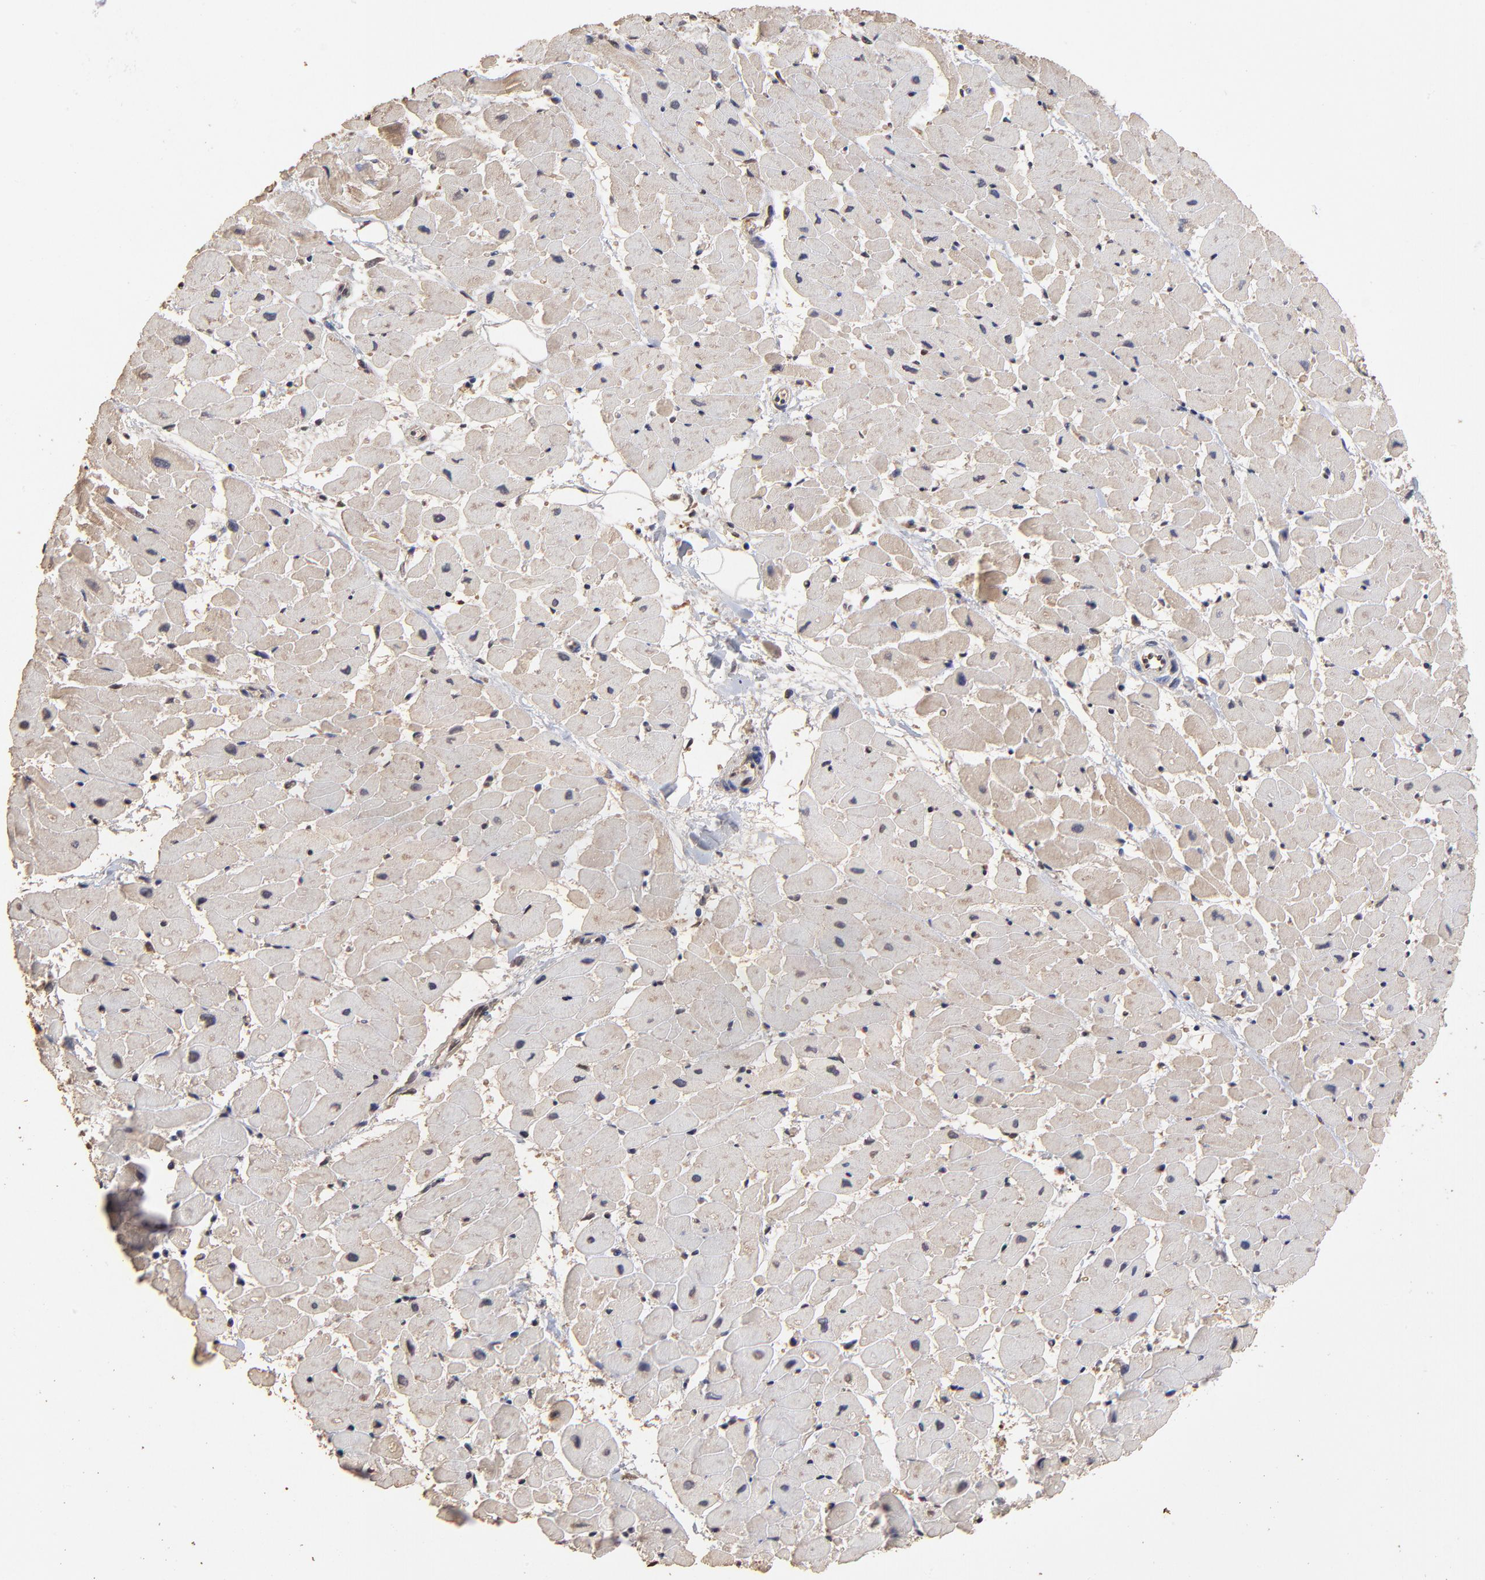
{"staining": {"intensity": "weak", "quantity": "25%-75%", "location": "cytoplasmic/membranous,nuclear"}, "tissue": "heart muscle", "cell_type": "Cardiomyocytes", "image_type": "normal", "snomed": [{"axis": "morphology", "description": "Normal tissue, NOS"}, {"axis": "topography", "description": "Heart"}], "caption": "Weak cytoplasmic/membranous,nuclear expression for a protein is identified in approximately 25%-75% of cardiomyocytes of unremarkable heart muscle using IHC.", "gene": "CASP1", "patient": {"sex": "female", "age": 19}}